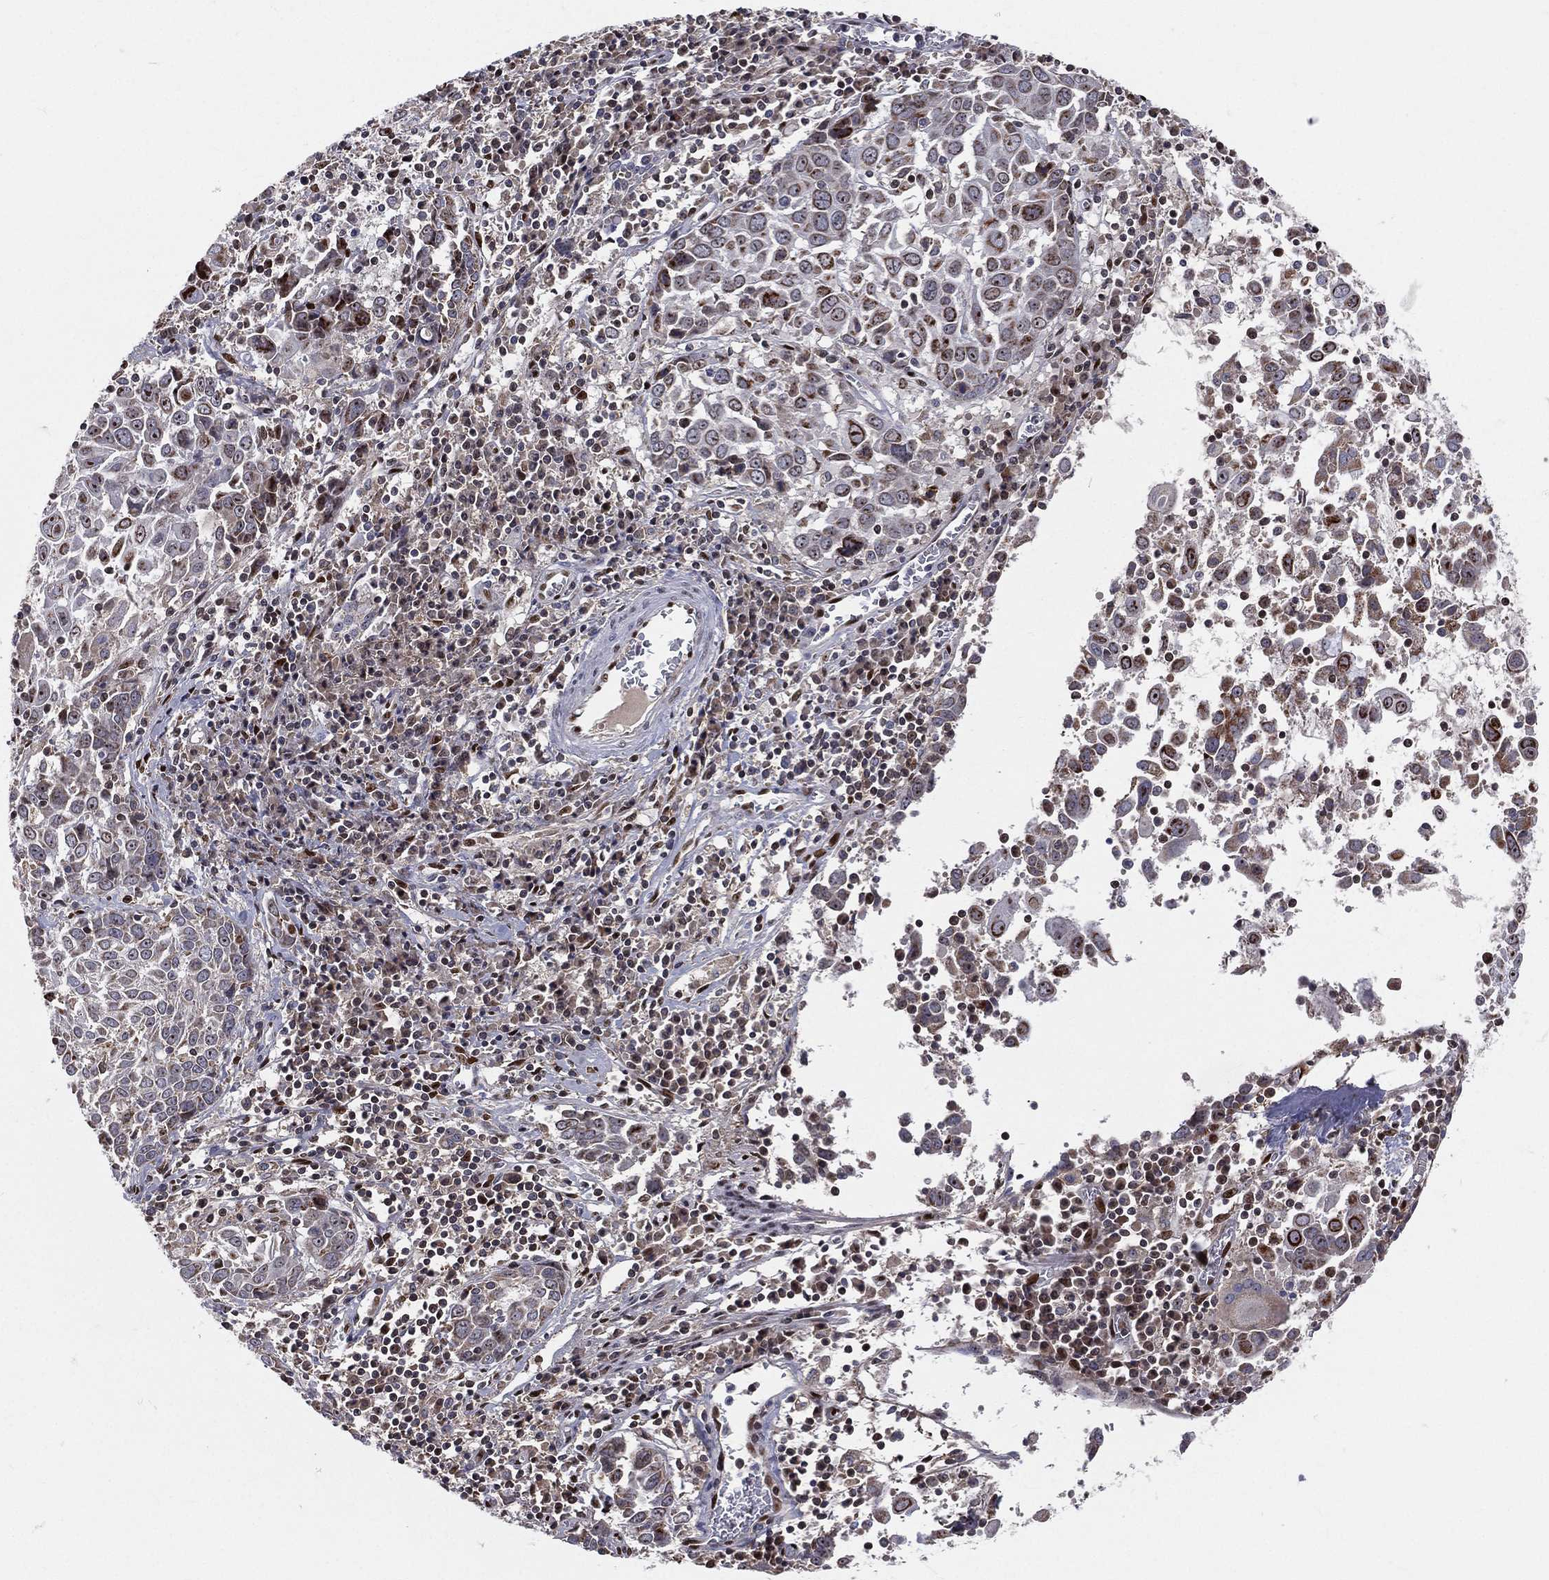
{"staining": {"intensity": "moderate", "quantity": "<25%", "location": "cytoplasmic/membranous"}, "tissue": "lung cancer", "cell_type": "Tumor cells", "image_type": "cancer", "snomed": [{"axis": "morphology", "description": "Squamous cell carcinoma, NOS"}, {"axis": "topography", "description": "Lung"}], "caption": "Brown immunohistochemical staining in lung squamous cell carcinoma shows moderate cytoplasmic/membranous staining in approximately <25% of tumor cells. (DAB (3,3'-diaminobenzidine) = brown stain, brightfield microscopy at high magnification).", "gene": "ZEB1", "patient": {"sex": "male", "age": 57}}